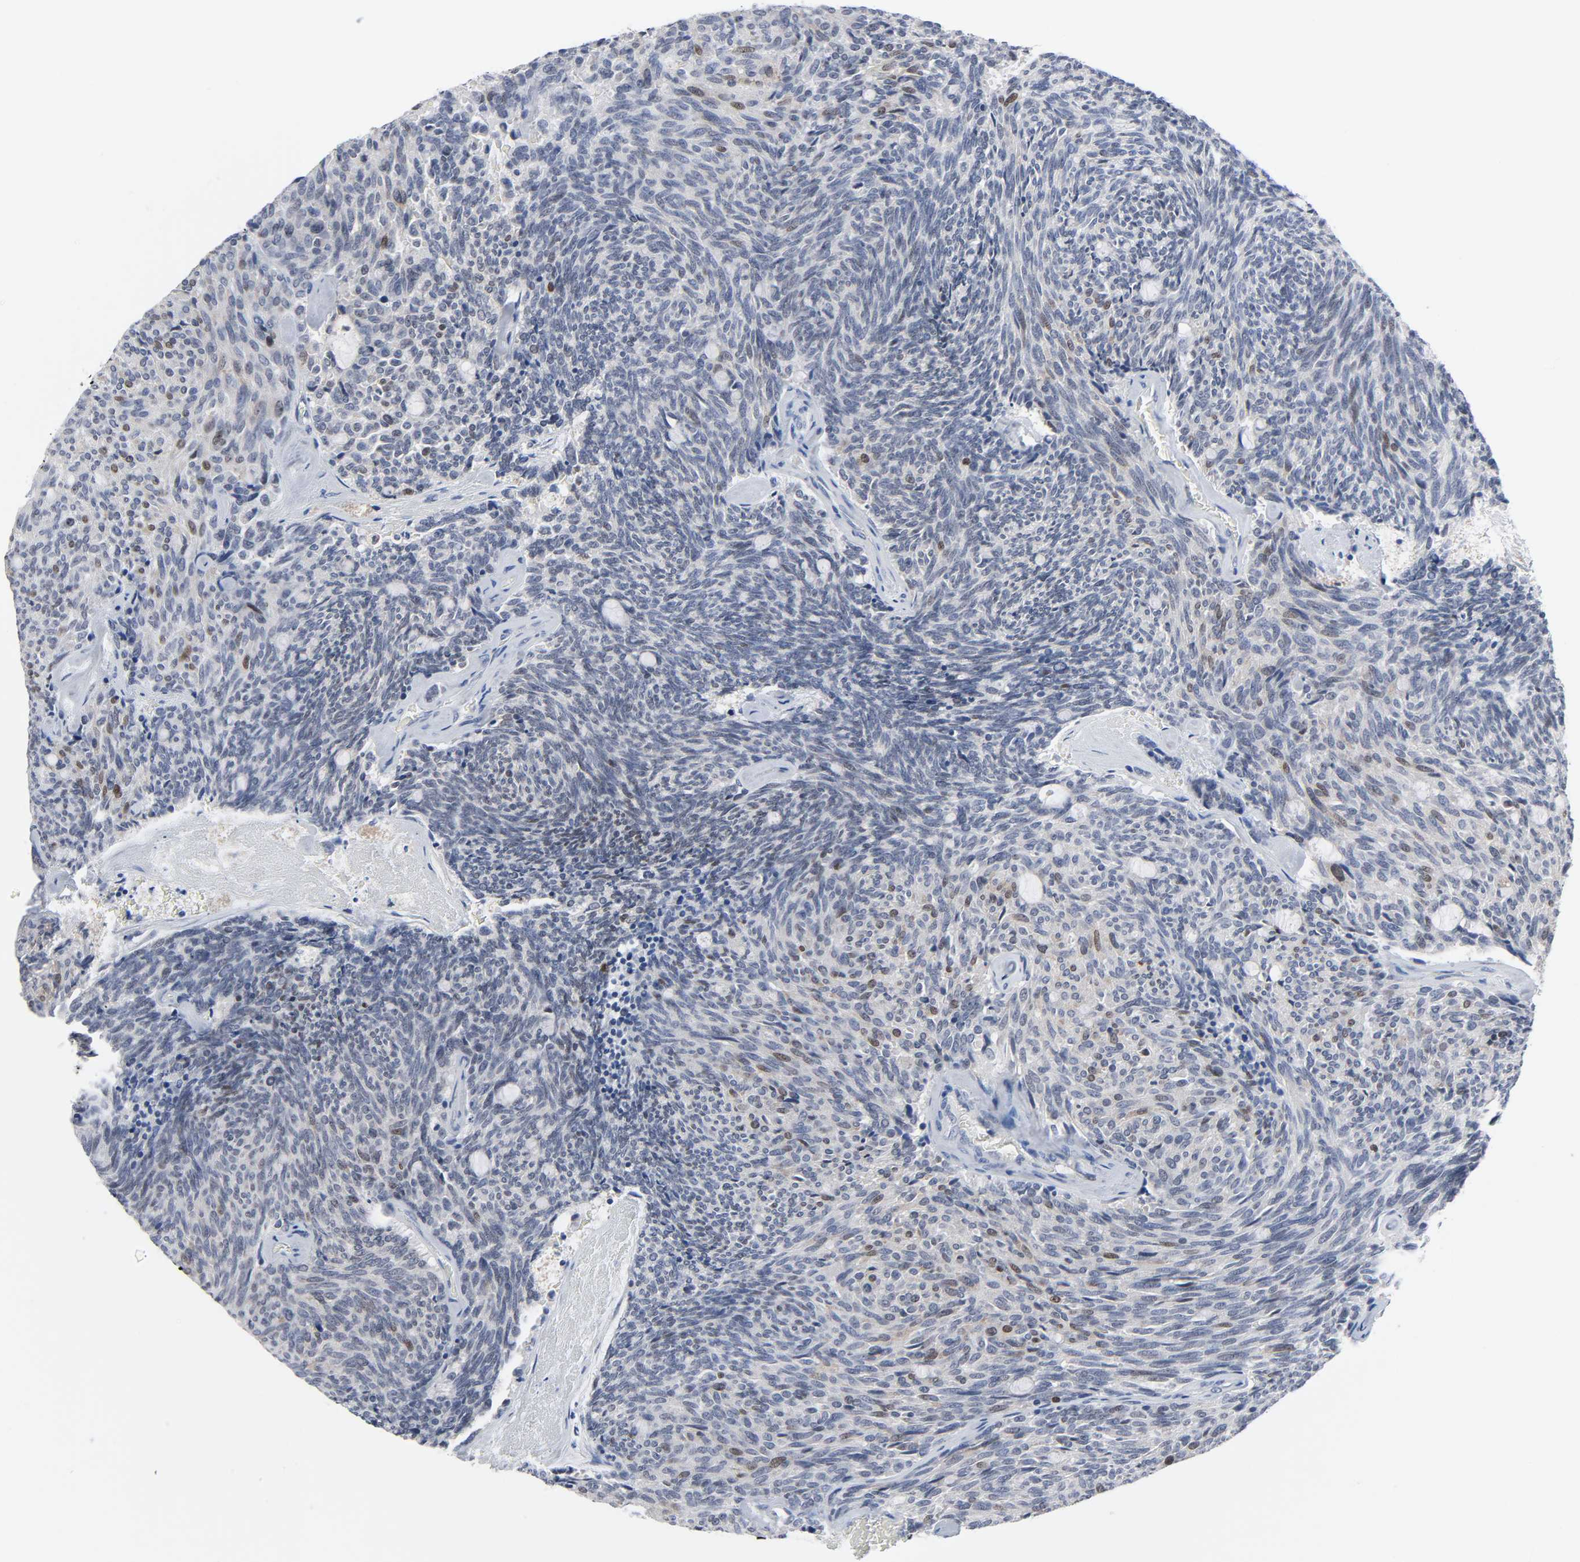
{"staining": {"intensity": "weak", "quantity": "<25%", "location": "nuclear"}, "tissue": "carcinoid", "cell_type": "Tumor cells", "image_type": "cancer", "snomed": [{"axis": "morphology", "description": "Carcinoid, malignant, NOS"}, {"axis": "topography", "description": "Pancreas"}], "caption": "DAB (3,3'-diaminobenzidine) immunohistochemical staining of carcinoid displays no significant positivity in tumor cells.", "gene": "WEE1", "patient": {"sex": "female", "age": 54}}